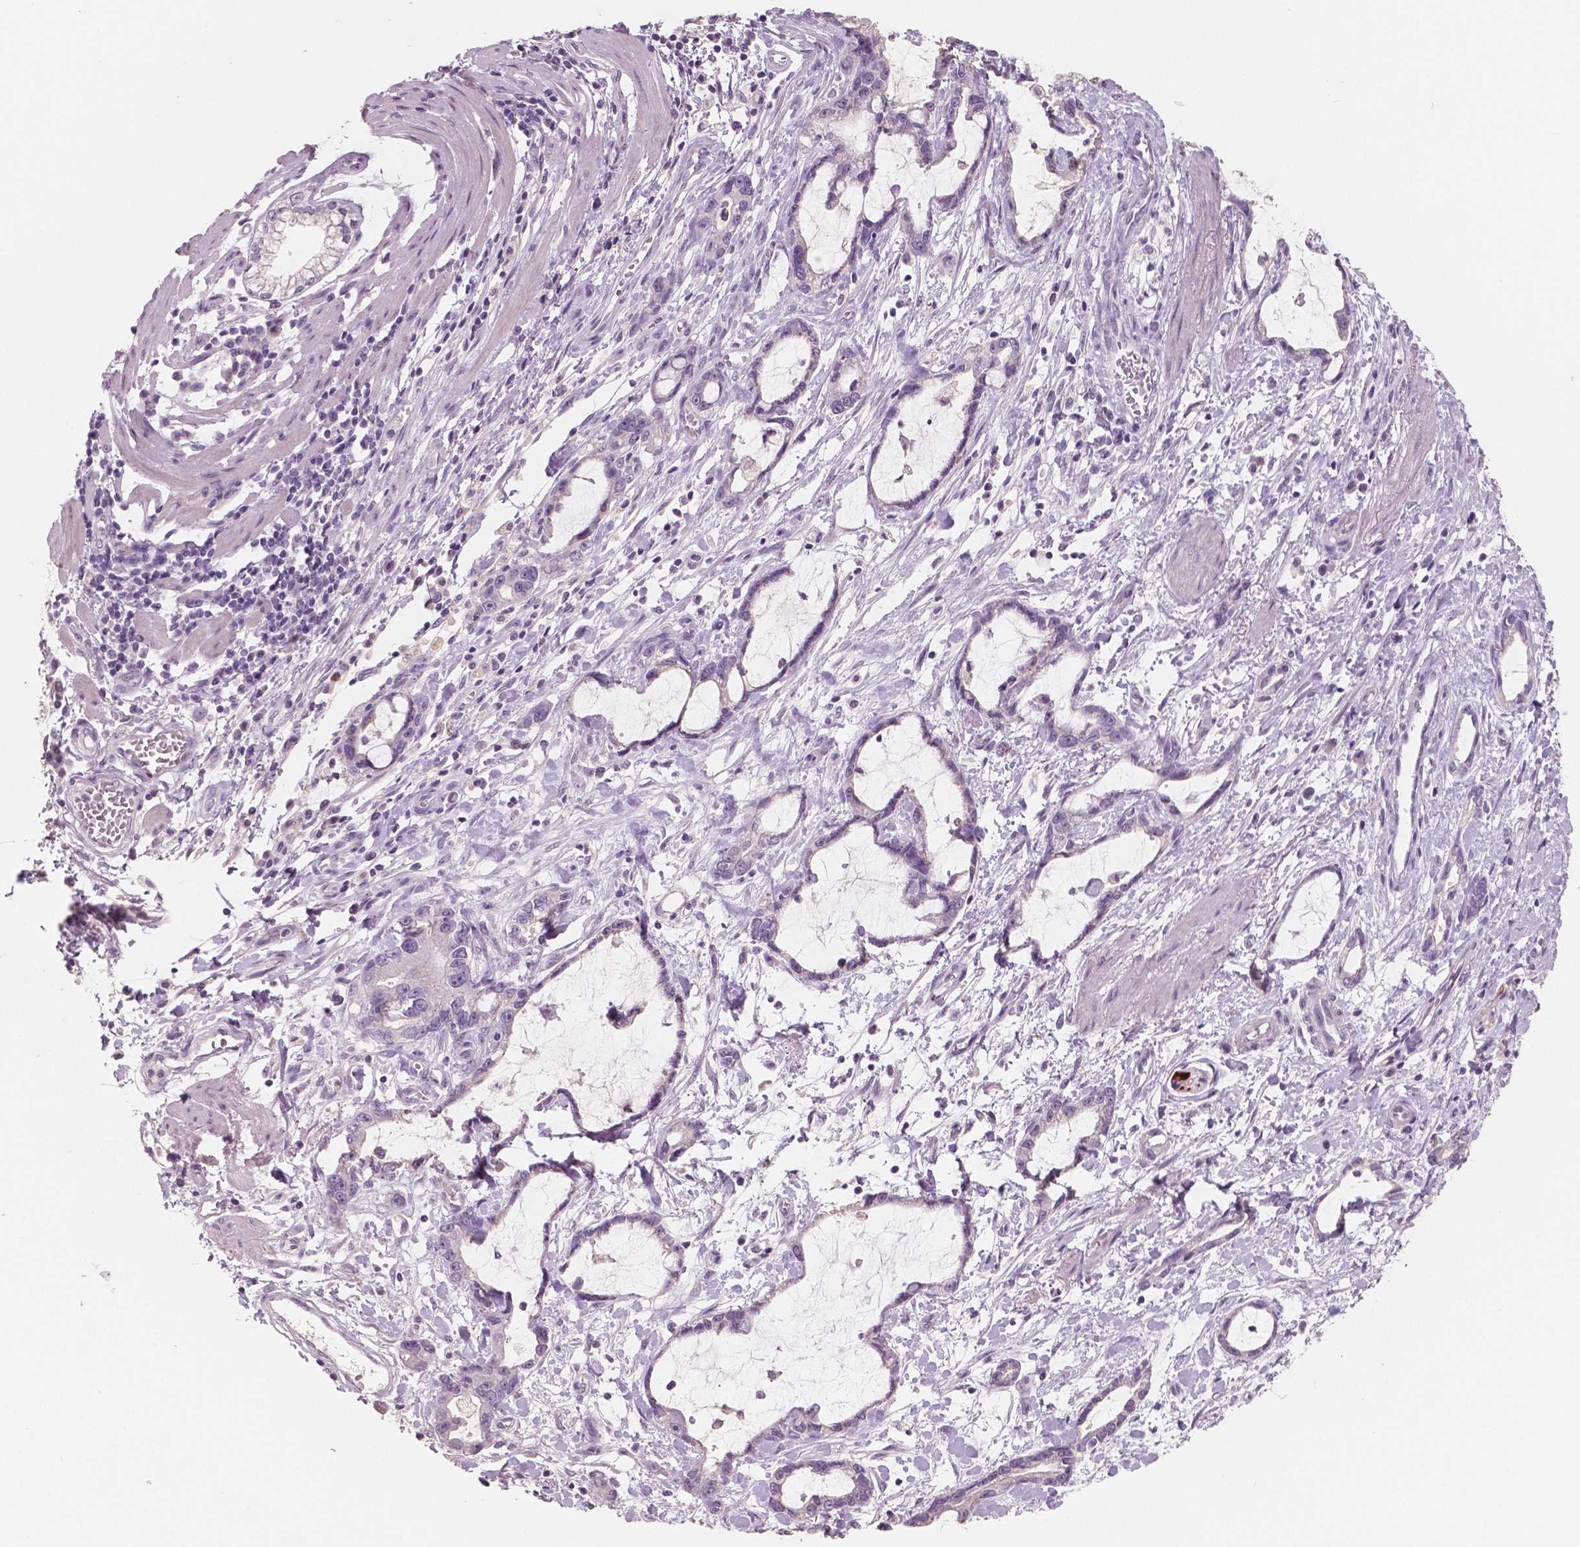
{"staining": {"intensity": "negative", "quantity": "none", "location": "none"}, "tissue": "stomach cancer", "cell_type": "Tumor cells", "image_type": "cancer", "snomed": [{"axis": "morphology", "description": "Adenocarcinoma, NOS"}, {"axis": "topography", "description": "Stomach"}], "caption": "This image is of stomach cancer stained with IHC to label a protein in brown with the nuclei are counter-stained blue. There is no expression in tumor cells.", "gene": "NECAB1", "patient": {"sex": "male", "age": 55}}